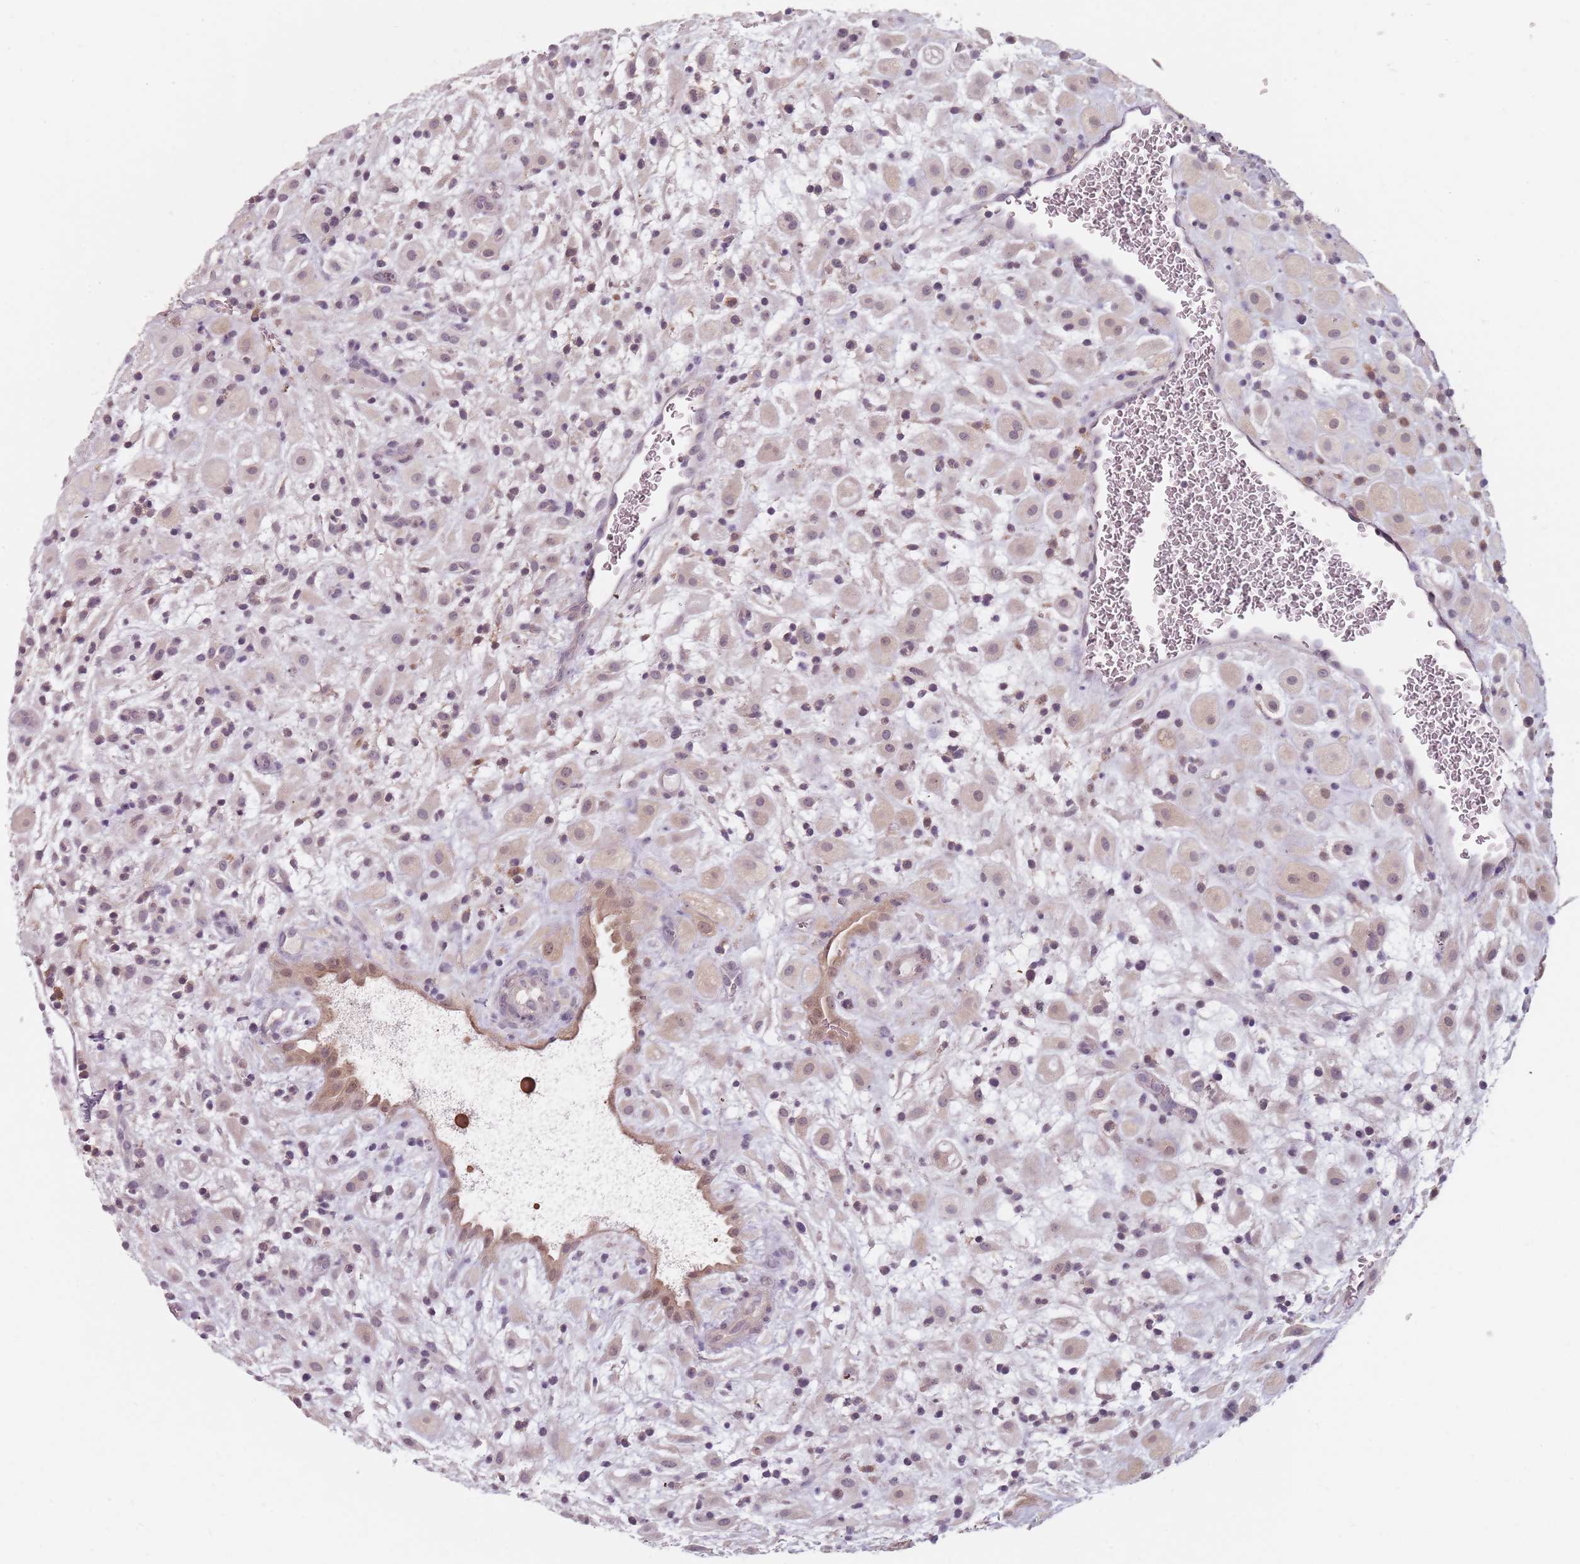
{"staining": {"intensity": "negative", "quantity": "none", "location": "none"}, "tissue": "placenta", "cell_type": "Decidual cells", "image_type": "normal", "snomed": [{"axis": "morphology", "description": "Normal tissue, NOS"}, {"axis": "topography", "description": "Placenta"}], "caption": "Human placenta stained for a protein using IHC displays no staining in decidual cells.", "gene": "NAXE", "patient": {"sex": "female", "age": 35}}